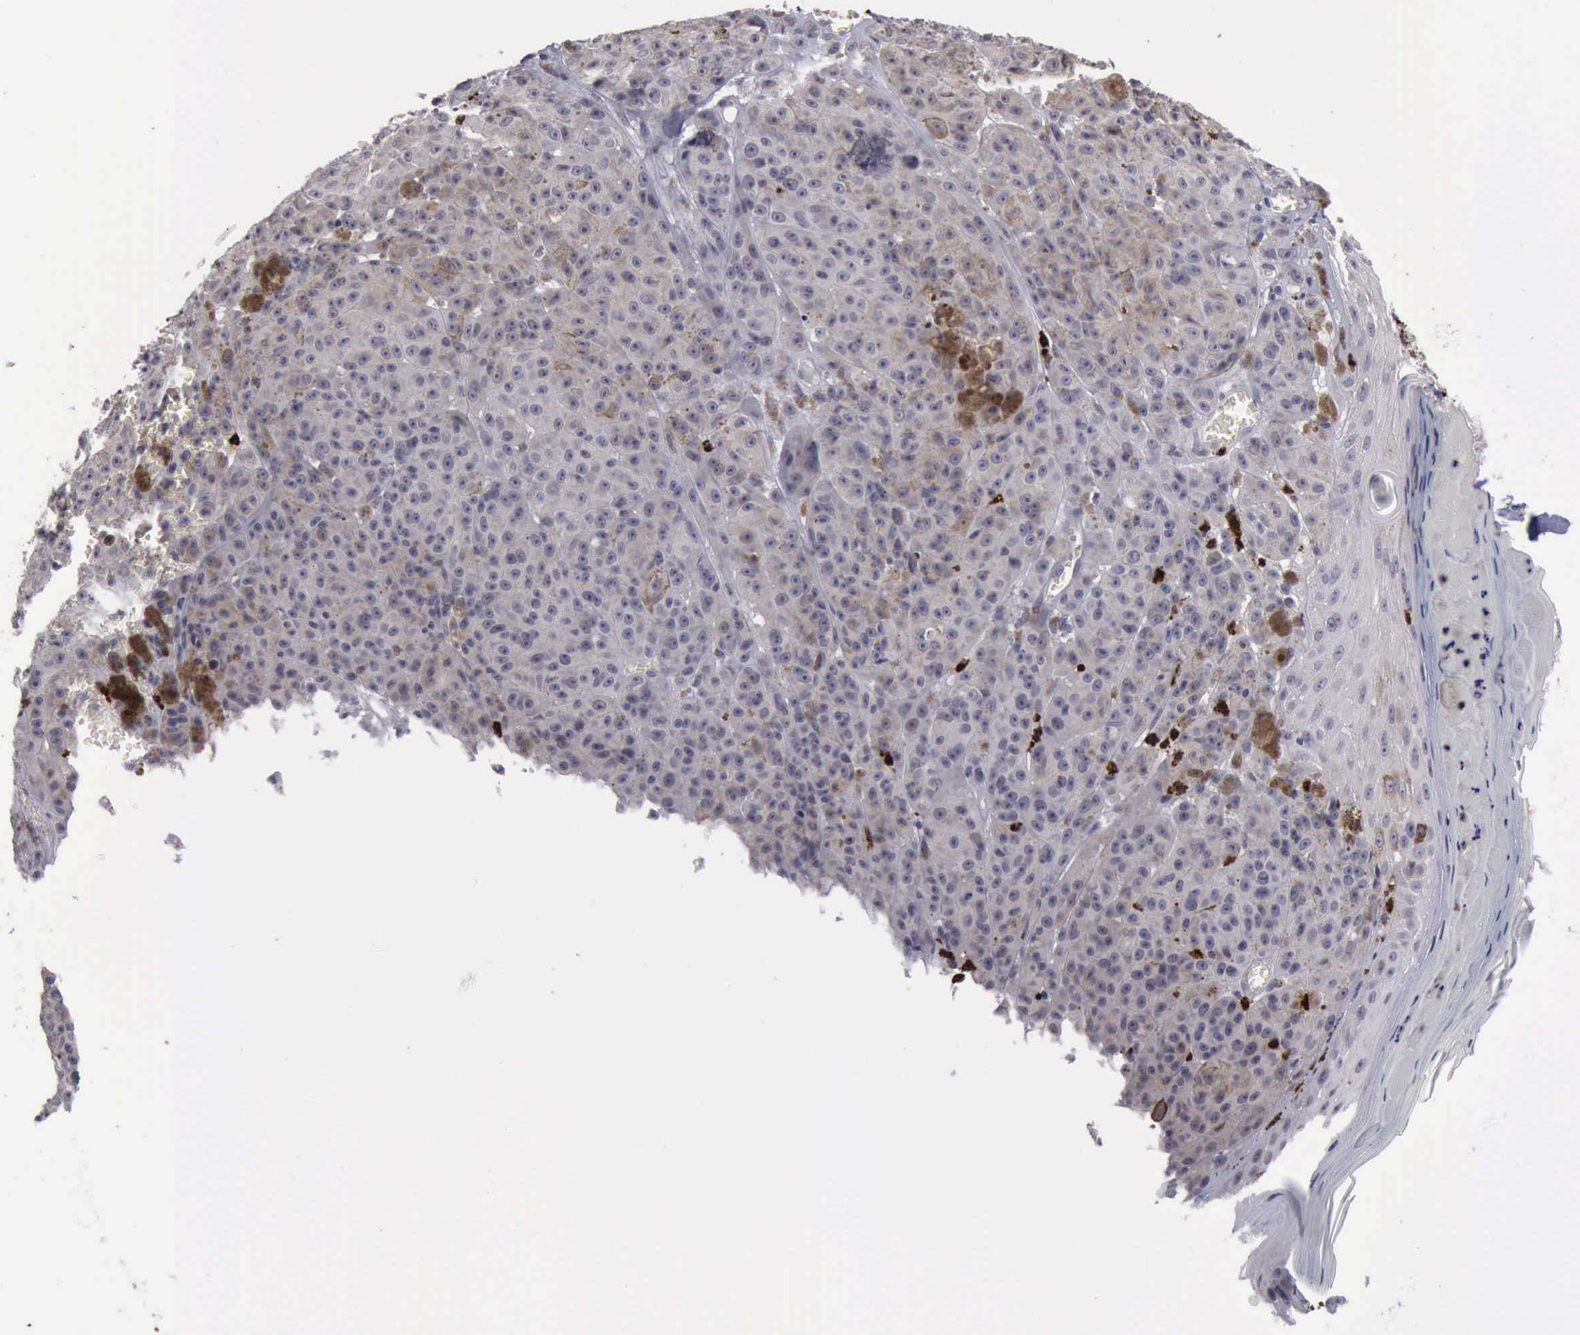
{"staining": {"intensity": "negative", "quantity": "none", "location": "none"}, "tissue": "melanoma", "cell_type": "Tumor cells", "image_type": "cancer", "snomed": [{"axis": "morphology", "description": "Malignant melanoma, NOS"}, {"axis": "topography", "description": "Skin"}], "caption": "A histopathology image of malignant melanoma stained for a protein exhibits no brown staining in tumor cells.", "gene": "MMP9", "patient": {"sex": "male", "age": 40}}